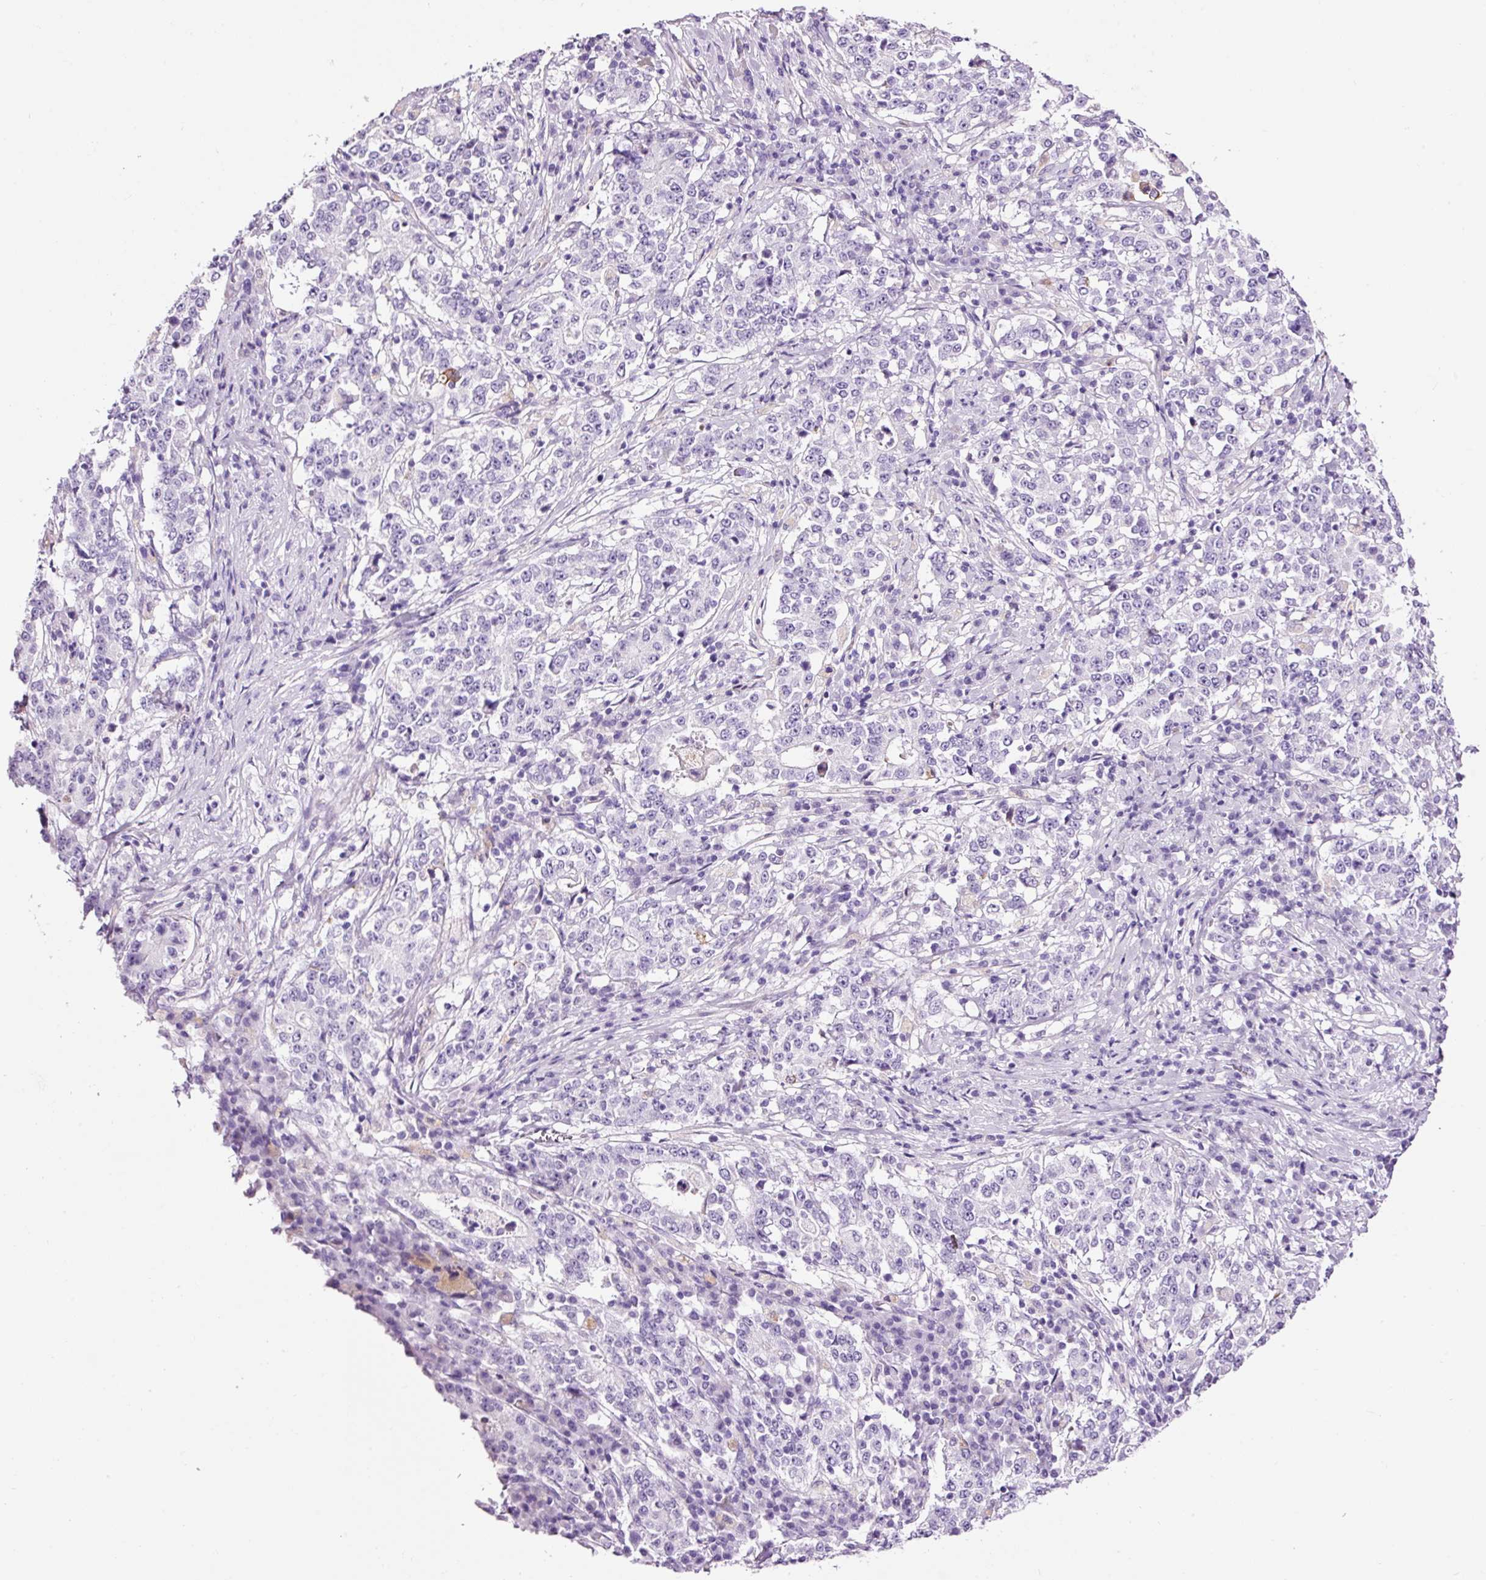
{"staining": {"intensity": "negative", "quantity": "none", "location": "none"}, "tissue": "stomach cancer", "cell_type": "Tumor cells", "image_type": "cancer", "snomed": [{"axis": "morphology", "description": "Adenocarcinoma, NOS"}, {"axis": "topography", "description": "Stomach"}], "caption": "Immunohistochemical staining of human adenocarcinoma (stomach) demonstrates no significant positivity in tumor cells.", "gene": "RTF2", "patient": {"sex": "male", "age": 59}}